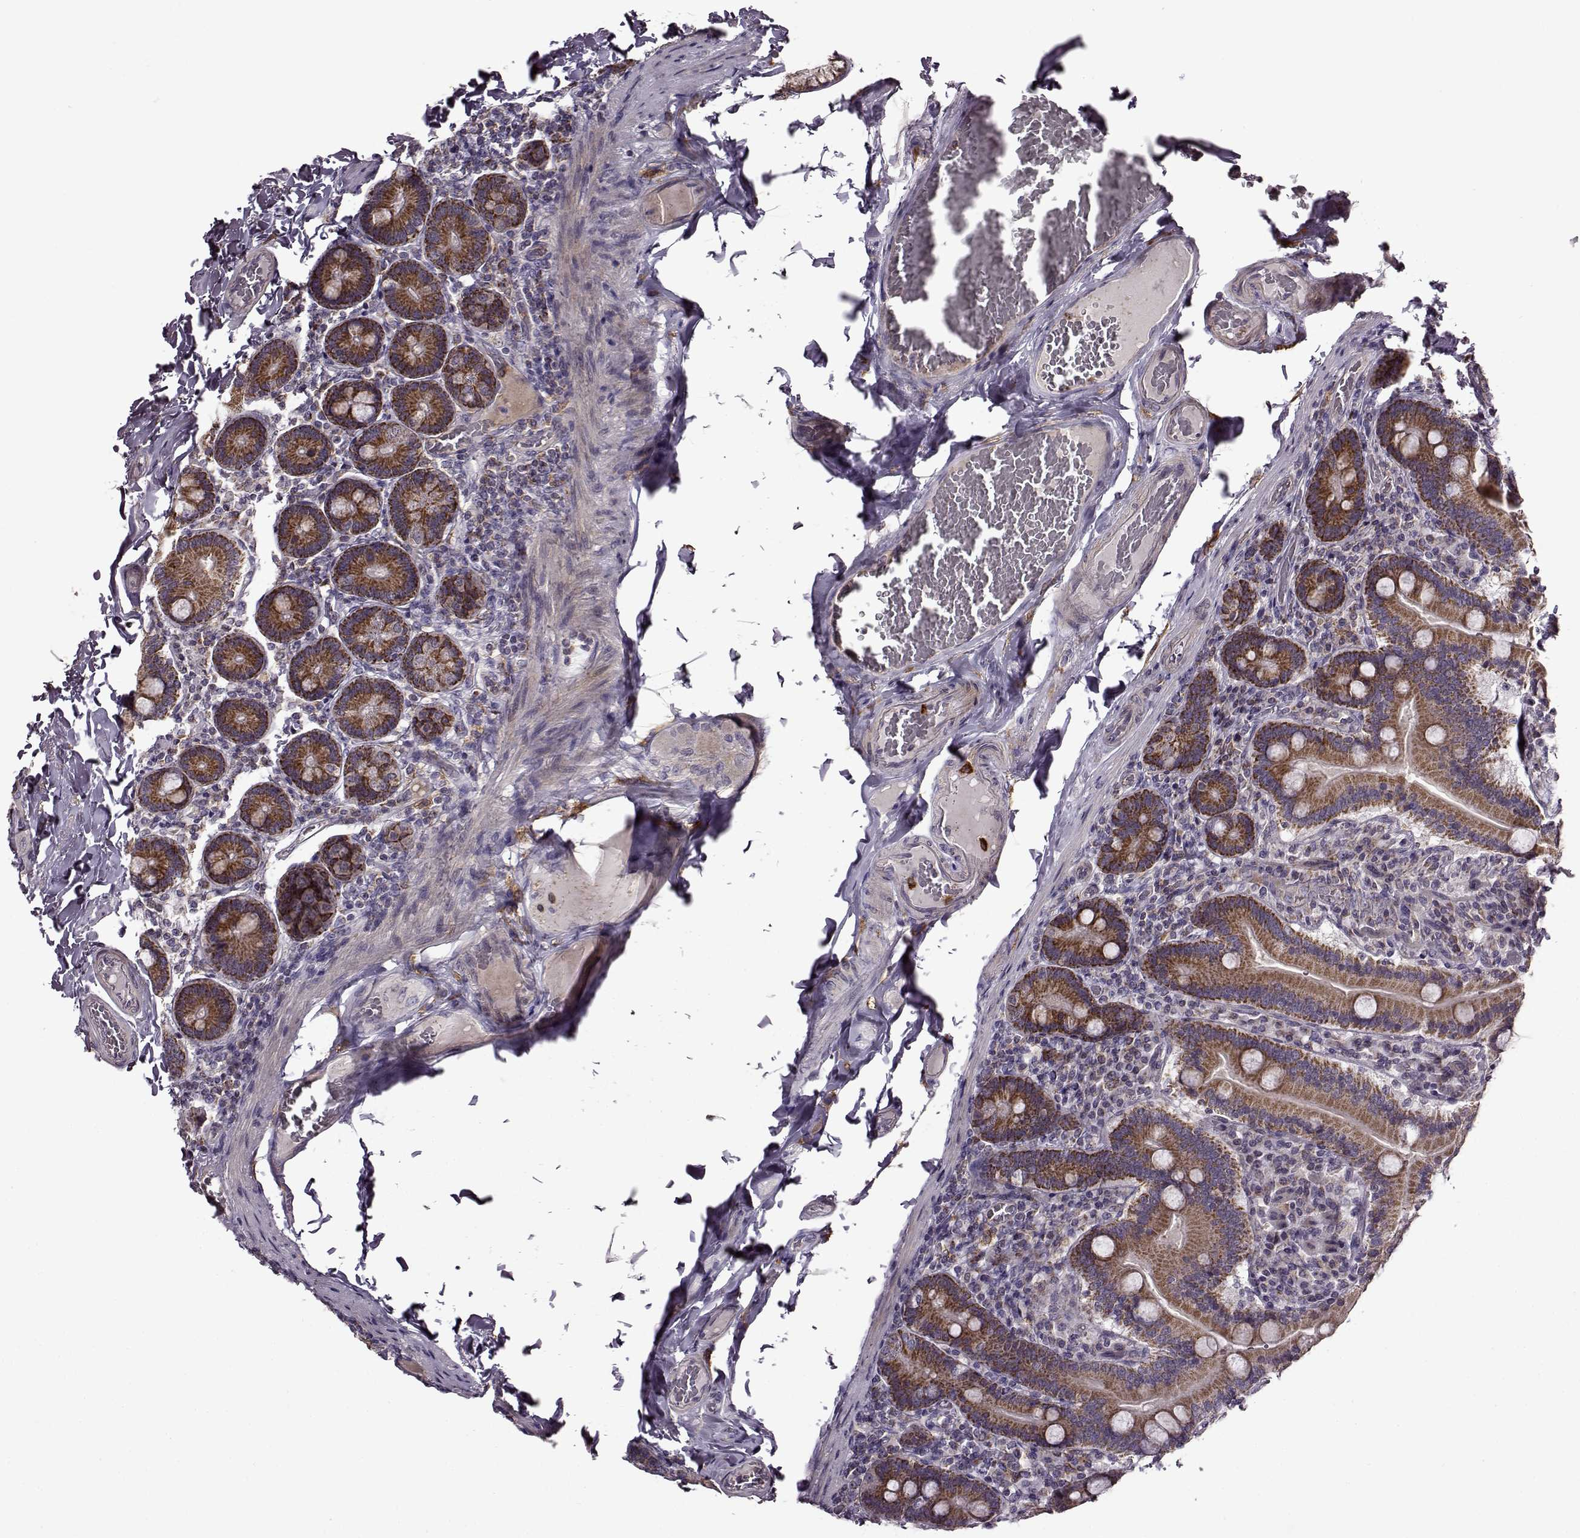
{"staining": {"intensity": "strong", "quantity": ">75%", "location": "cytoplasmic/membranous"}, "tissue": "duodenum", "cell_type": "Glandular cells", "image_type": "normal", "snomed": [{"axis": "morphology", "description": "Normal tissue, NOS"}, {"axis": "topography", "description": "Duodenum"}], "caption": "Strong cytoplasmic/membranous expression for a protein is appreciated in about >75% of glandular cells of unremarkable duodenum using immunohistochemistry (IHC).", "gene": "MTSS1", "patient": {"sex": "female", "age": 62}}